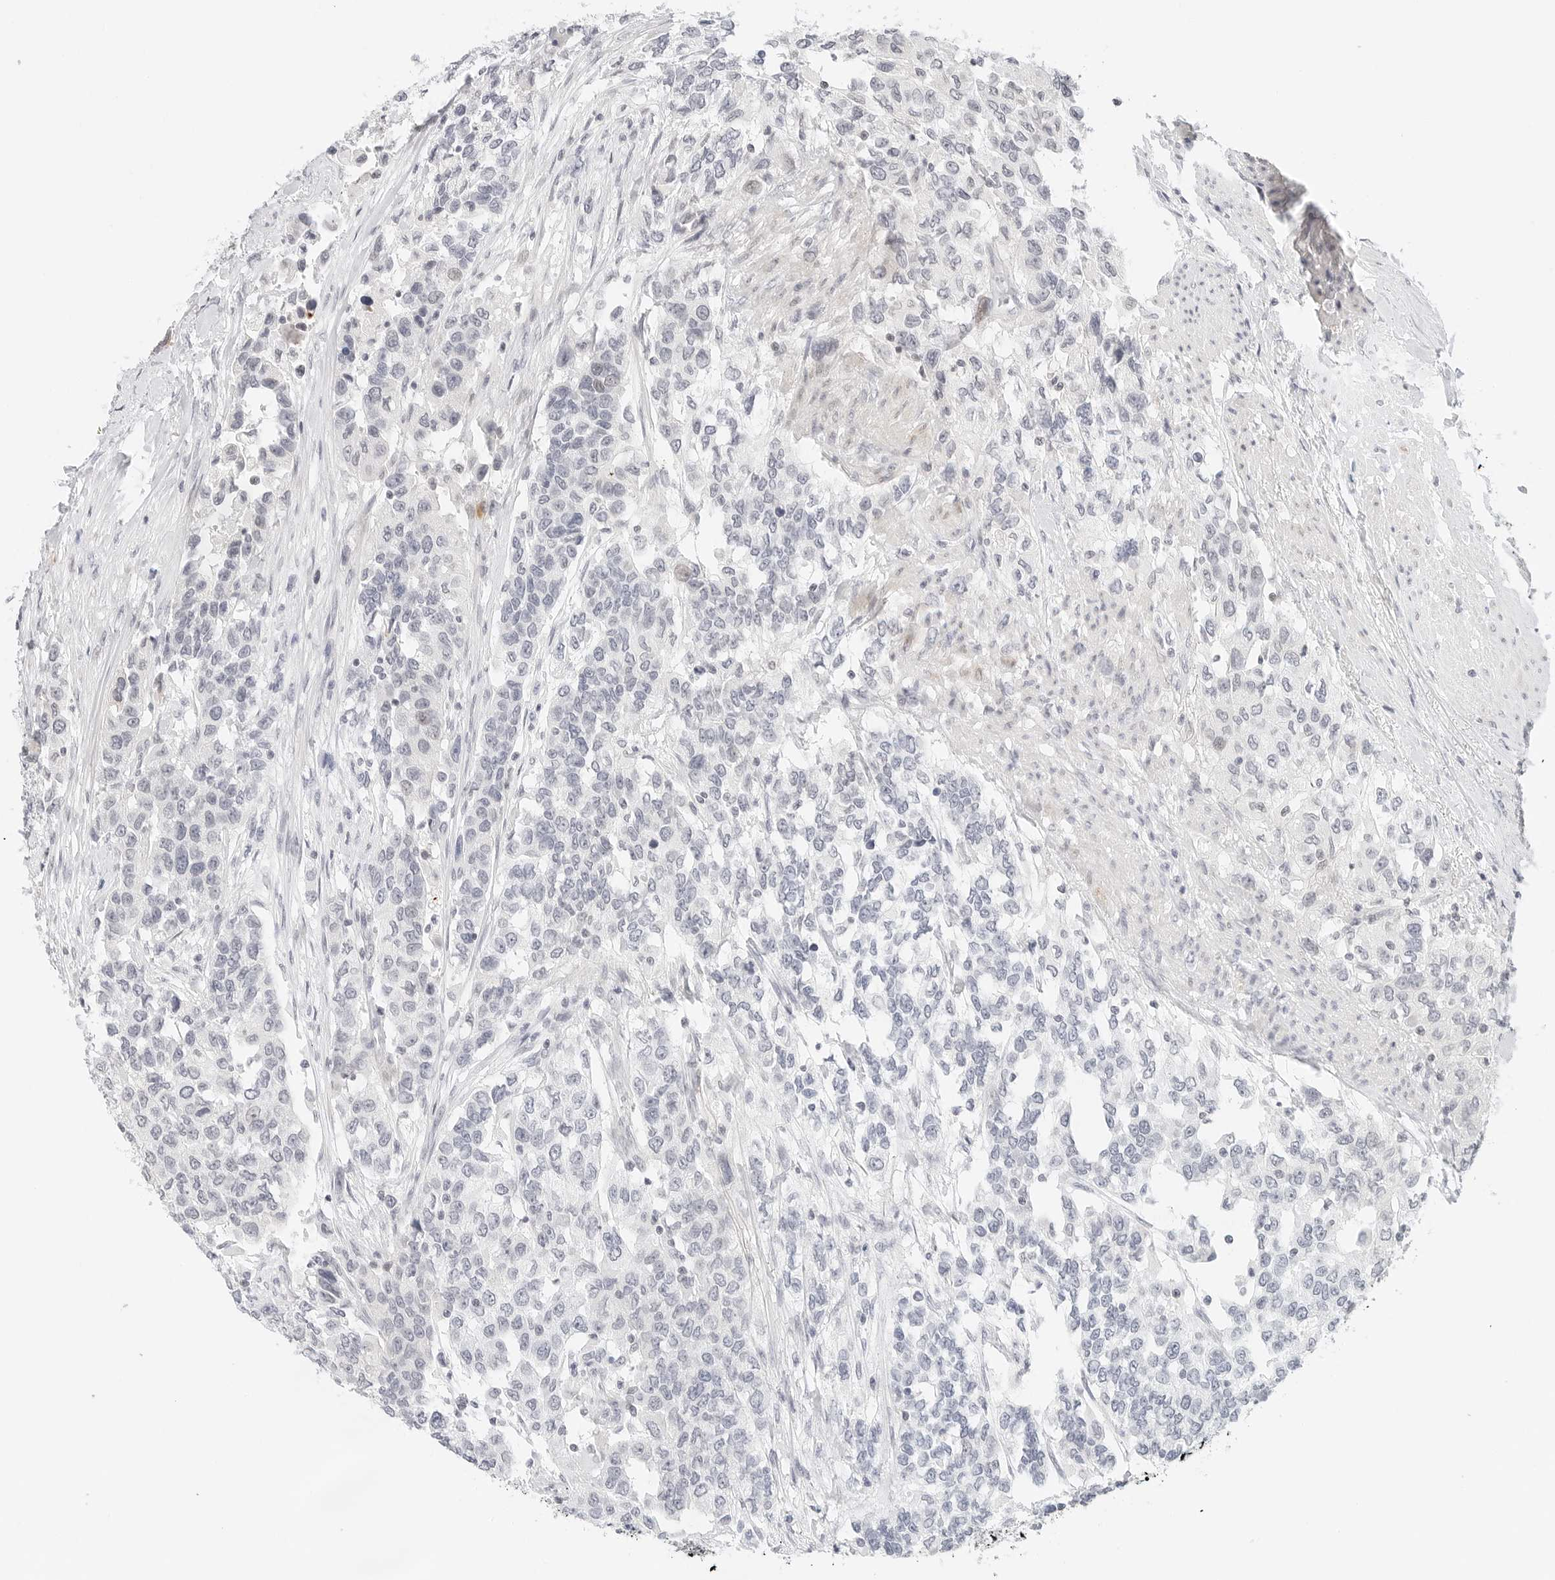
{"staining": {"intensity": "negative", "quantity": "none", "location": "none"}, "tissue": "urothelial cancer", "cell_type": "Tumor cells", "image_type": "cancer", "snomed": [{"axis": "morphology", "description": "Urothelial carcinoma, High grade"}, {"axis": "topography", "description": "Urinary bladder"}], "caption": "Immunohistochemistry (IHC) of human urothelial carcinoma (high-grade) displays no staining in tumor cells.", "gene": "PARP10", "patient": {"sex": "female", "age": 80}}